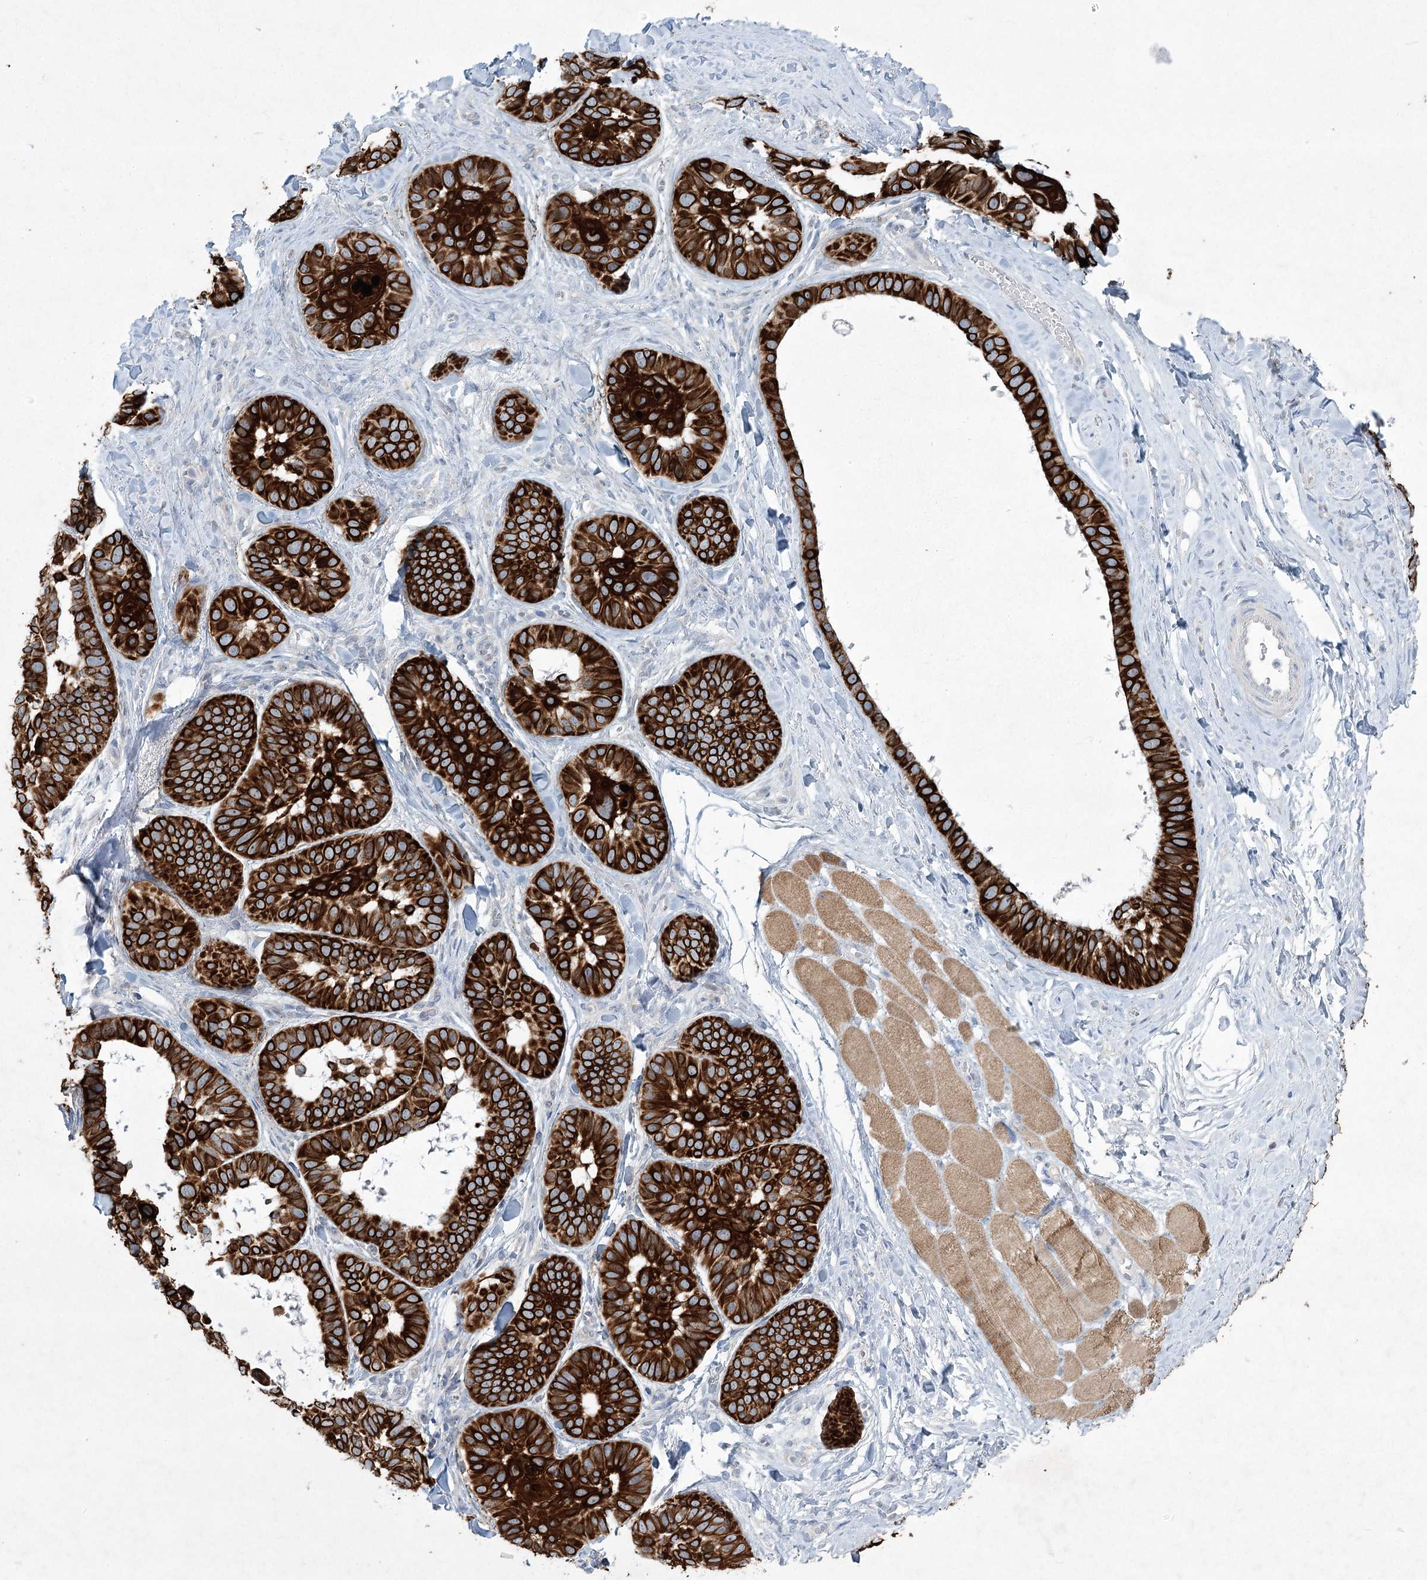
{"staining": {"intensity": "strong", "quantity": ">75%", "location": "cytoplasmic/membranous"}, "tissue": "skin cancer", "cell_type": "Tumor cells", "image_type": "cancer", "snomed": [{"axis": "morphology", "description": "Basal cell carcinoma"}, {"axis": "topography", "description": "Skin"}], "caption": "Brown immunohistochemical staining in skin cancer (basal cell carcinoma) reveals strong cytoplasmic/membranous expression in about >75% of tumor cells.", "gene": "ABITRAM", "patient": {"sex": "male", "age": 62}}